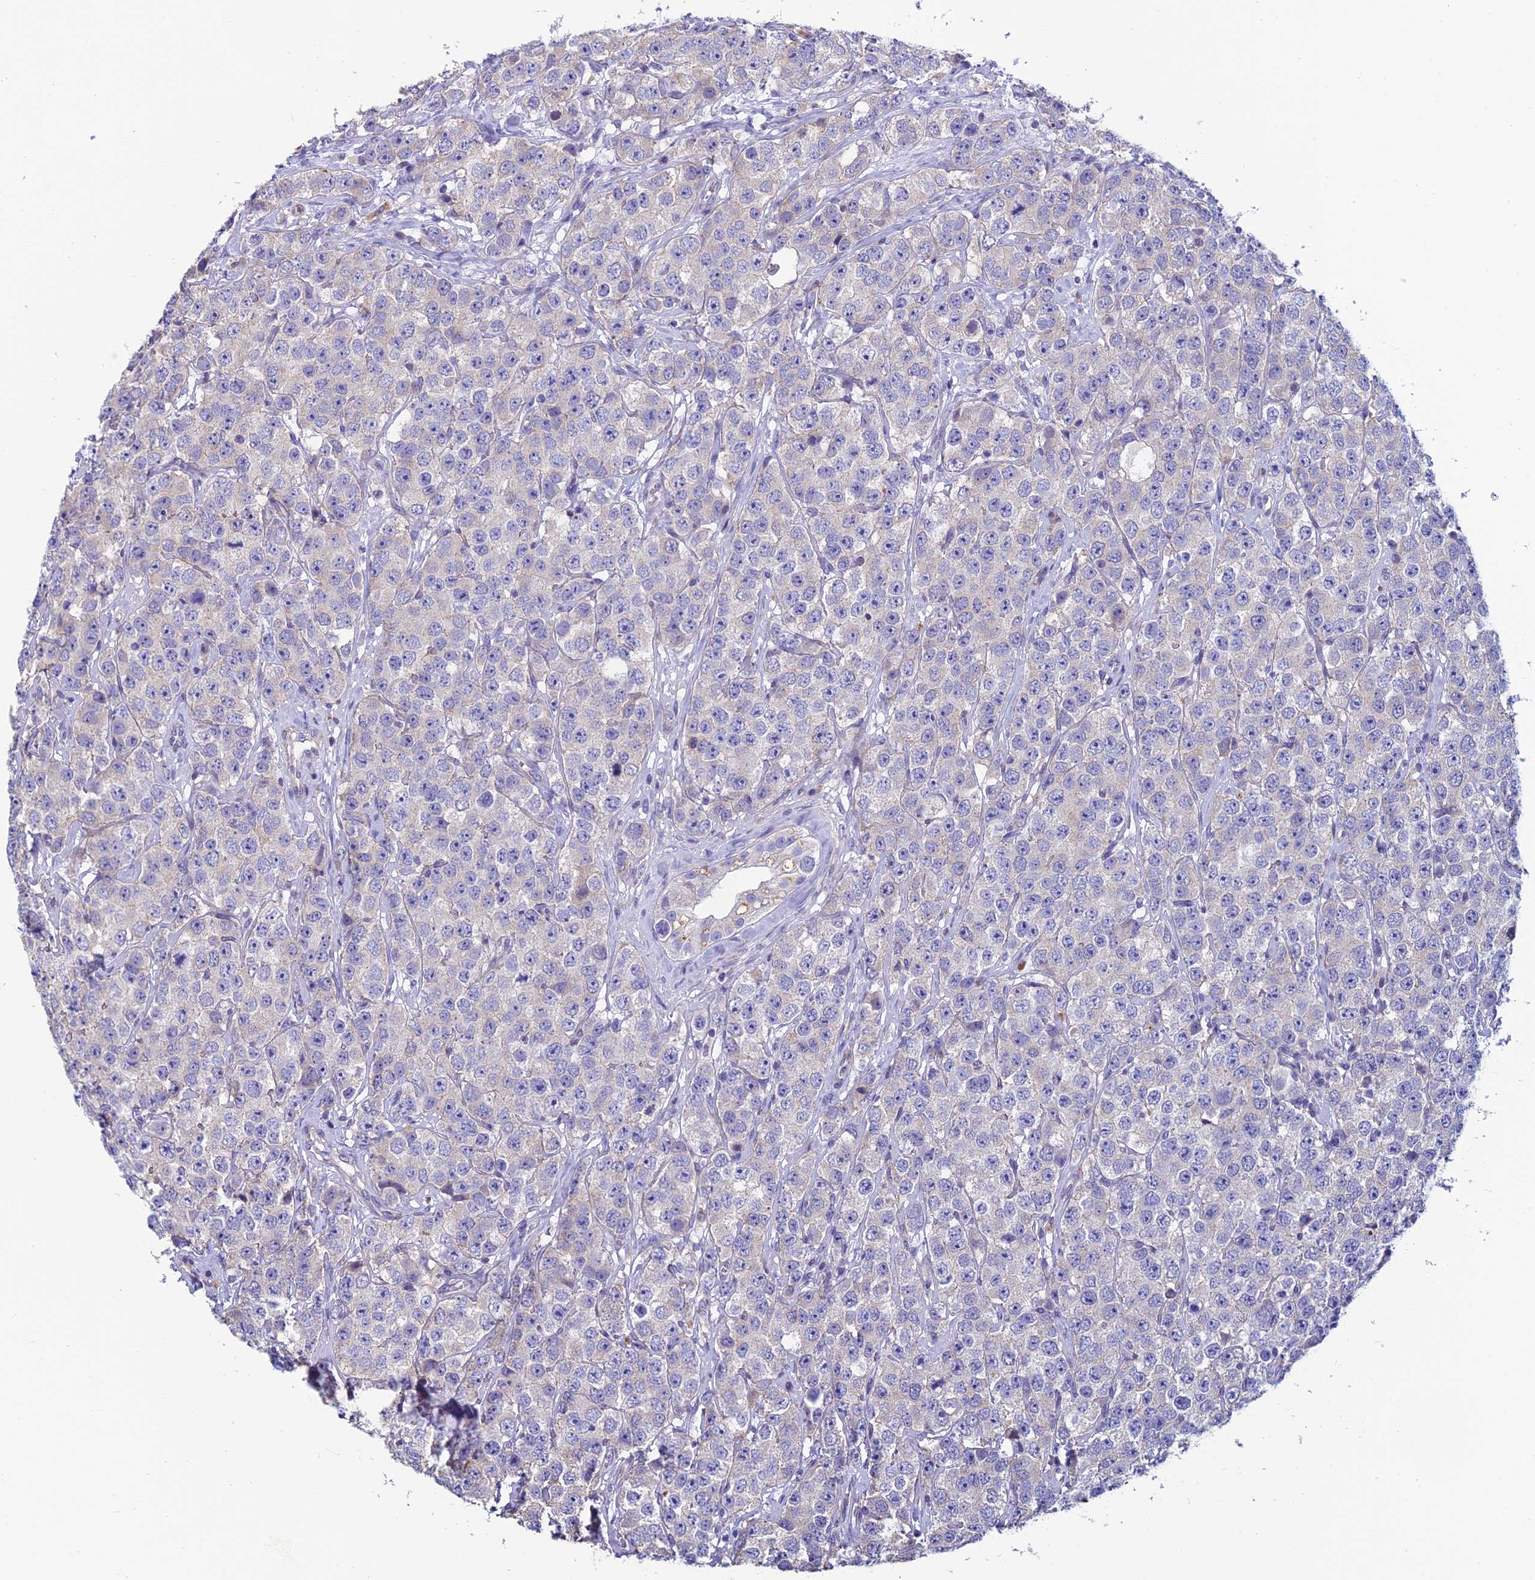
{"staining": {"intensity": "negative", "quantity": "none", "location": "none"}, "tissue": "testis cancer", "cell_type": "Tumor cells", "image_type": "cancer", "snomed": [{"axis": "morphology", "description": "Seminoma, NOS"}, {"axis": "topography", "description": "Testis"}], "caption": "A histopathology image of human testis cancer (seminoma) is negative for staining in tumor cells.", "gene": "FAM178B", "patient": {"sex": "male", "age": 28}}